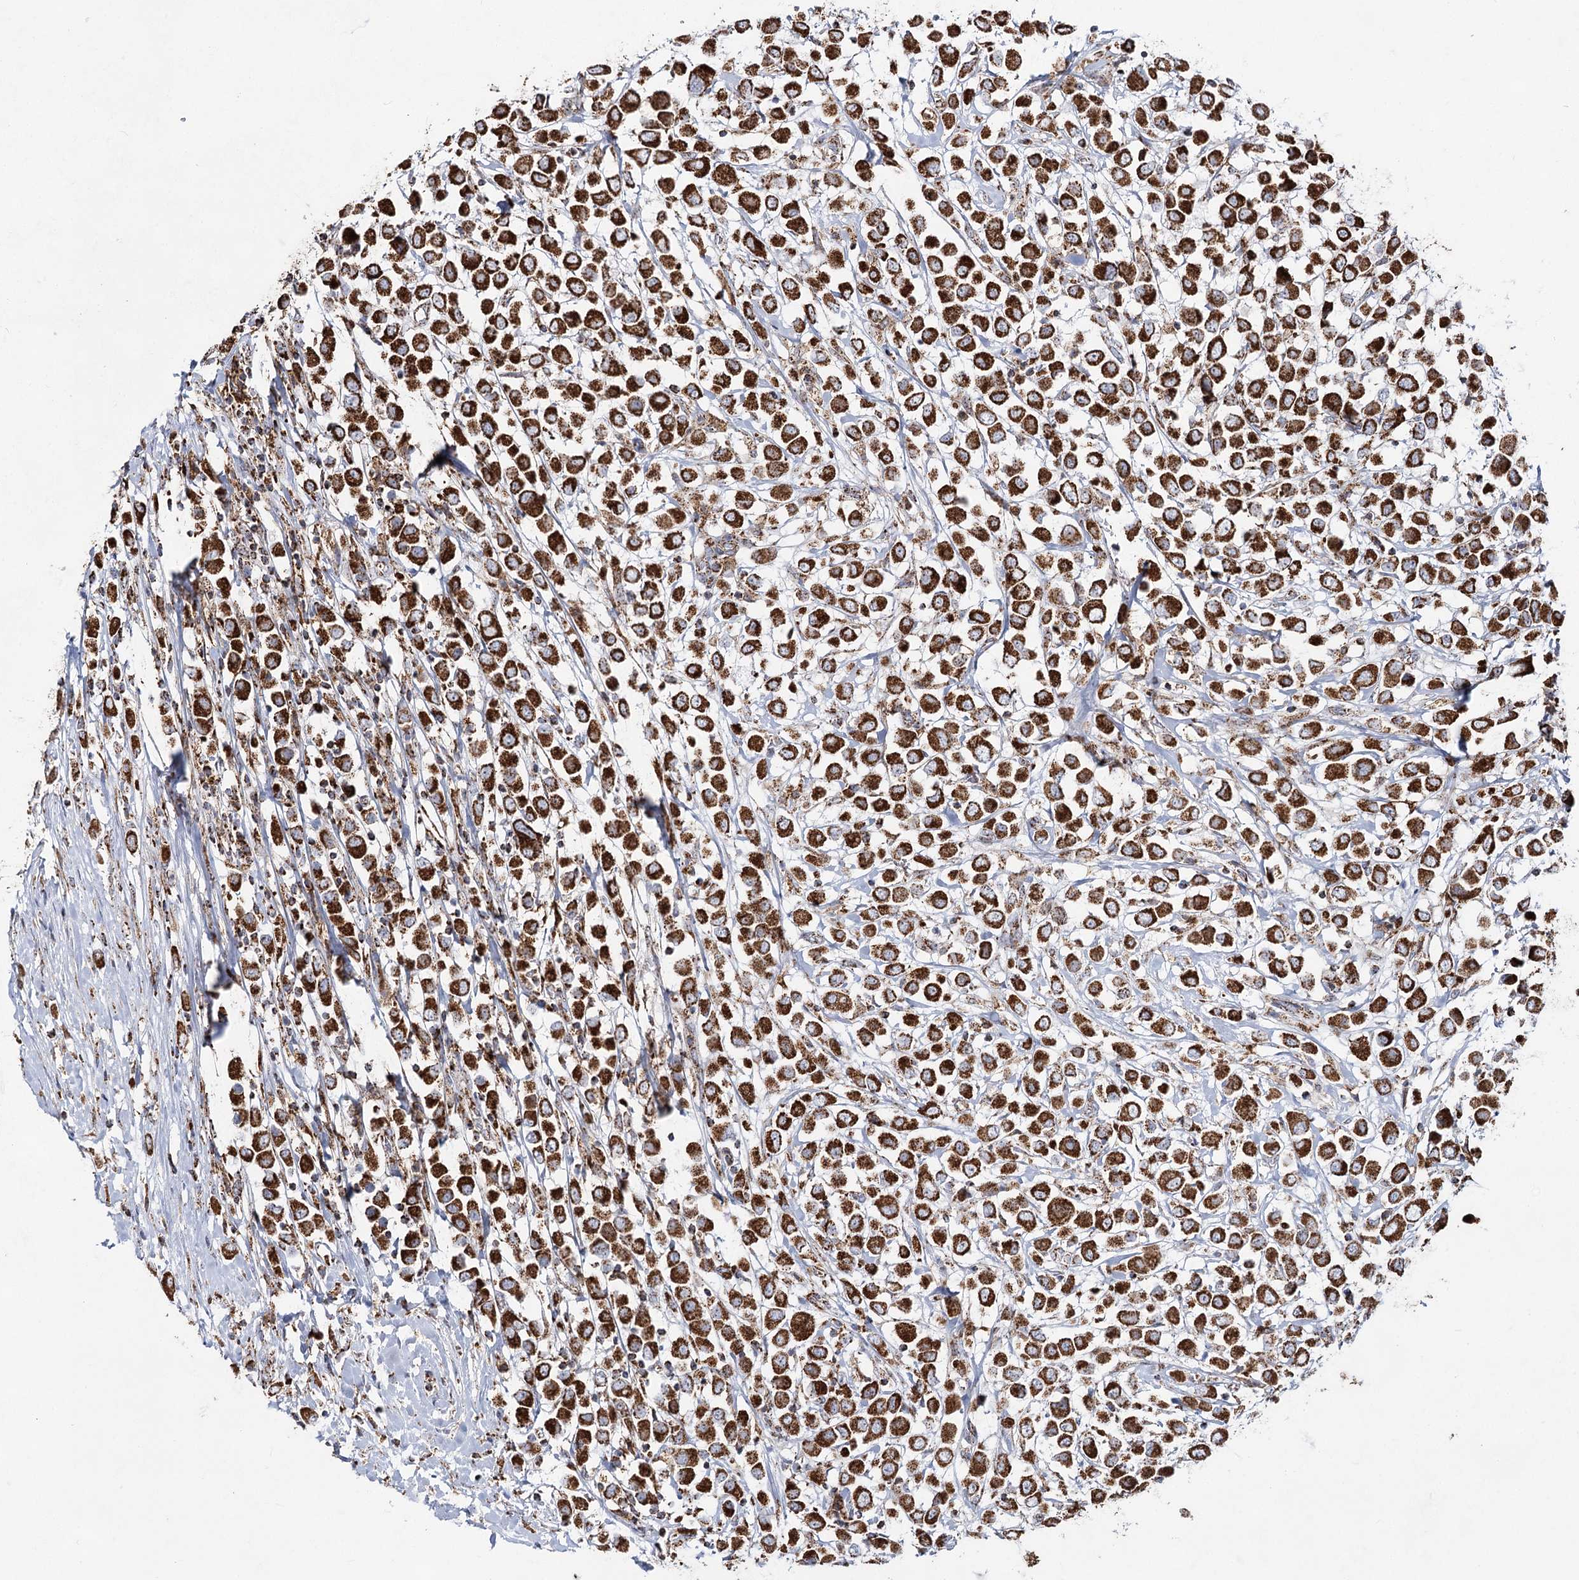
{"staining": {"intensity": "strong", "quantity": ">75%", "location": "cytoplasmic/membranous"}, "tissue": "breast cancer", "cell_type": "Tumor cells", "image_type": "cancer", "snomed": [{"axis": "morphology", "description": "Duct carcinoma"}, {"axis": "topography", "description": "Breast"}], "caption": "There is high levels of strong cytoplasmic/membranous staining in tumor cells of breast infiltrating ductal carcinoma, as demonstrated by immunohistochemical staining (brown color).", "gene": "CWF19L1", "patient": {"sex": "female", "age": 61}}